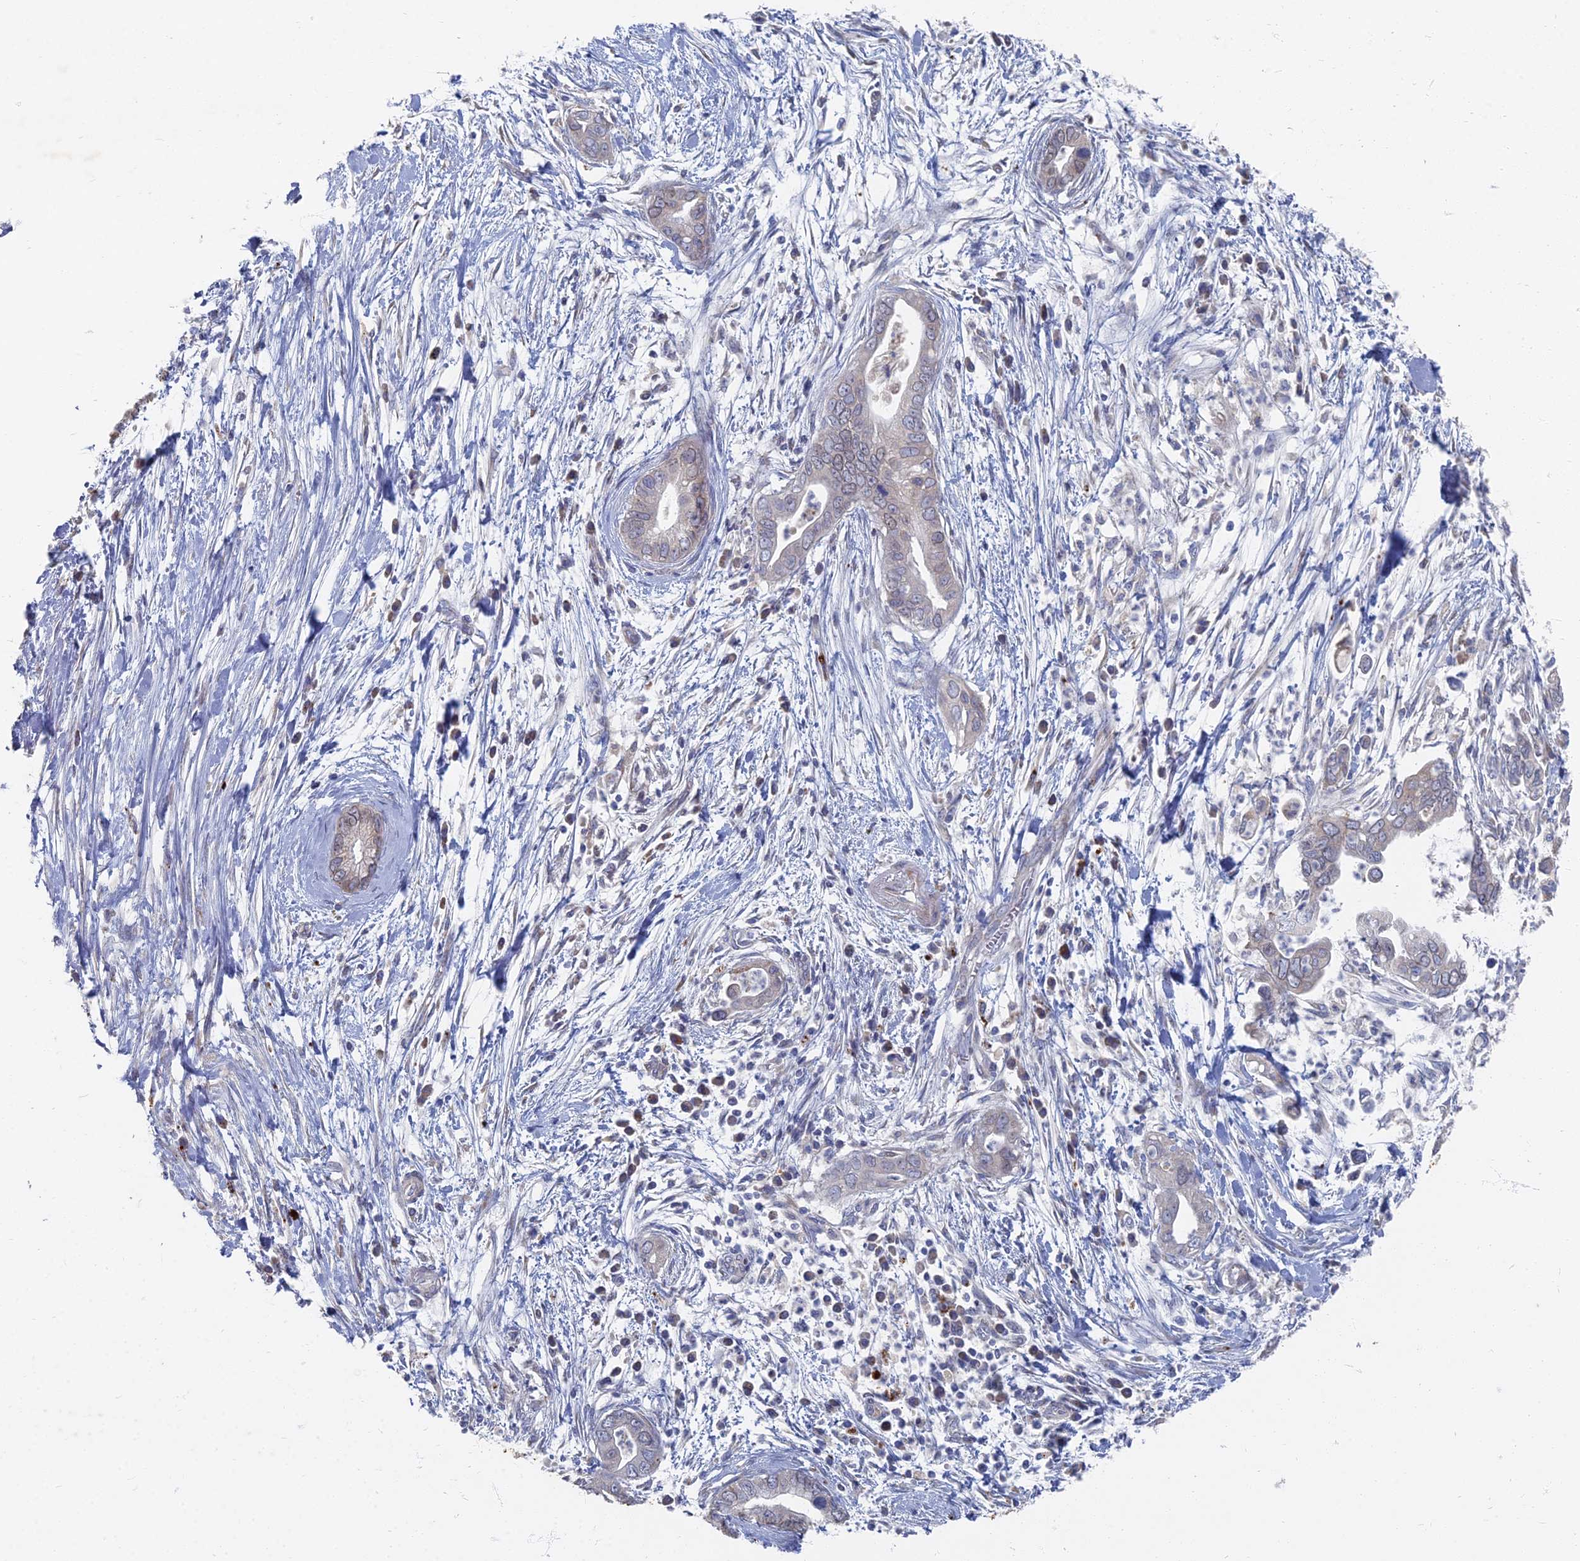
{"staining": {"intensity": "weak", "quantity": "<25%", "location": "cytoplasmic/membranous,nuclear"}, "tissue": "pancreatic cancer", "cell_type": "Tumor cells", "image_type": "cancer", "snomed": [{"axis": "morphology", "description": "Adenocarcinoma, NOS"}, {"axis": "topography", "description": "Pancreas"}], "caption": "Protein analysis of adenocarcinoma (pancreatic) displays no significant expression in tumor cells. Brightfield microscopy of IHC stained with DAB (3,3'-diaminobenzidine) (brown) and hematoxylin (blue), captured at high magnification.", "gene": "TMEM128", "patient": {"sex": "male", "age": 75}}